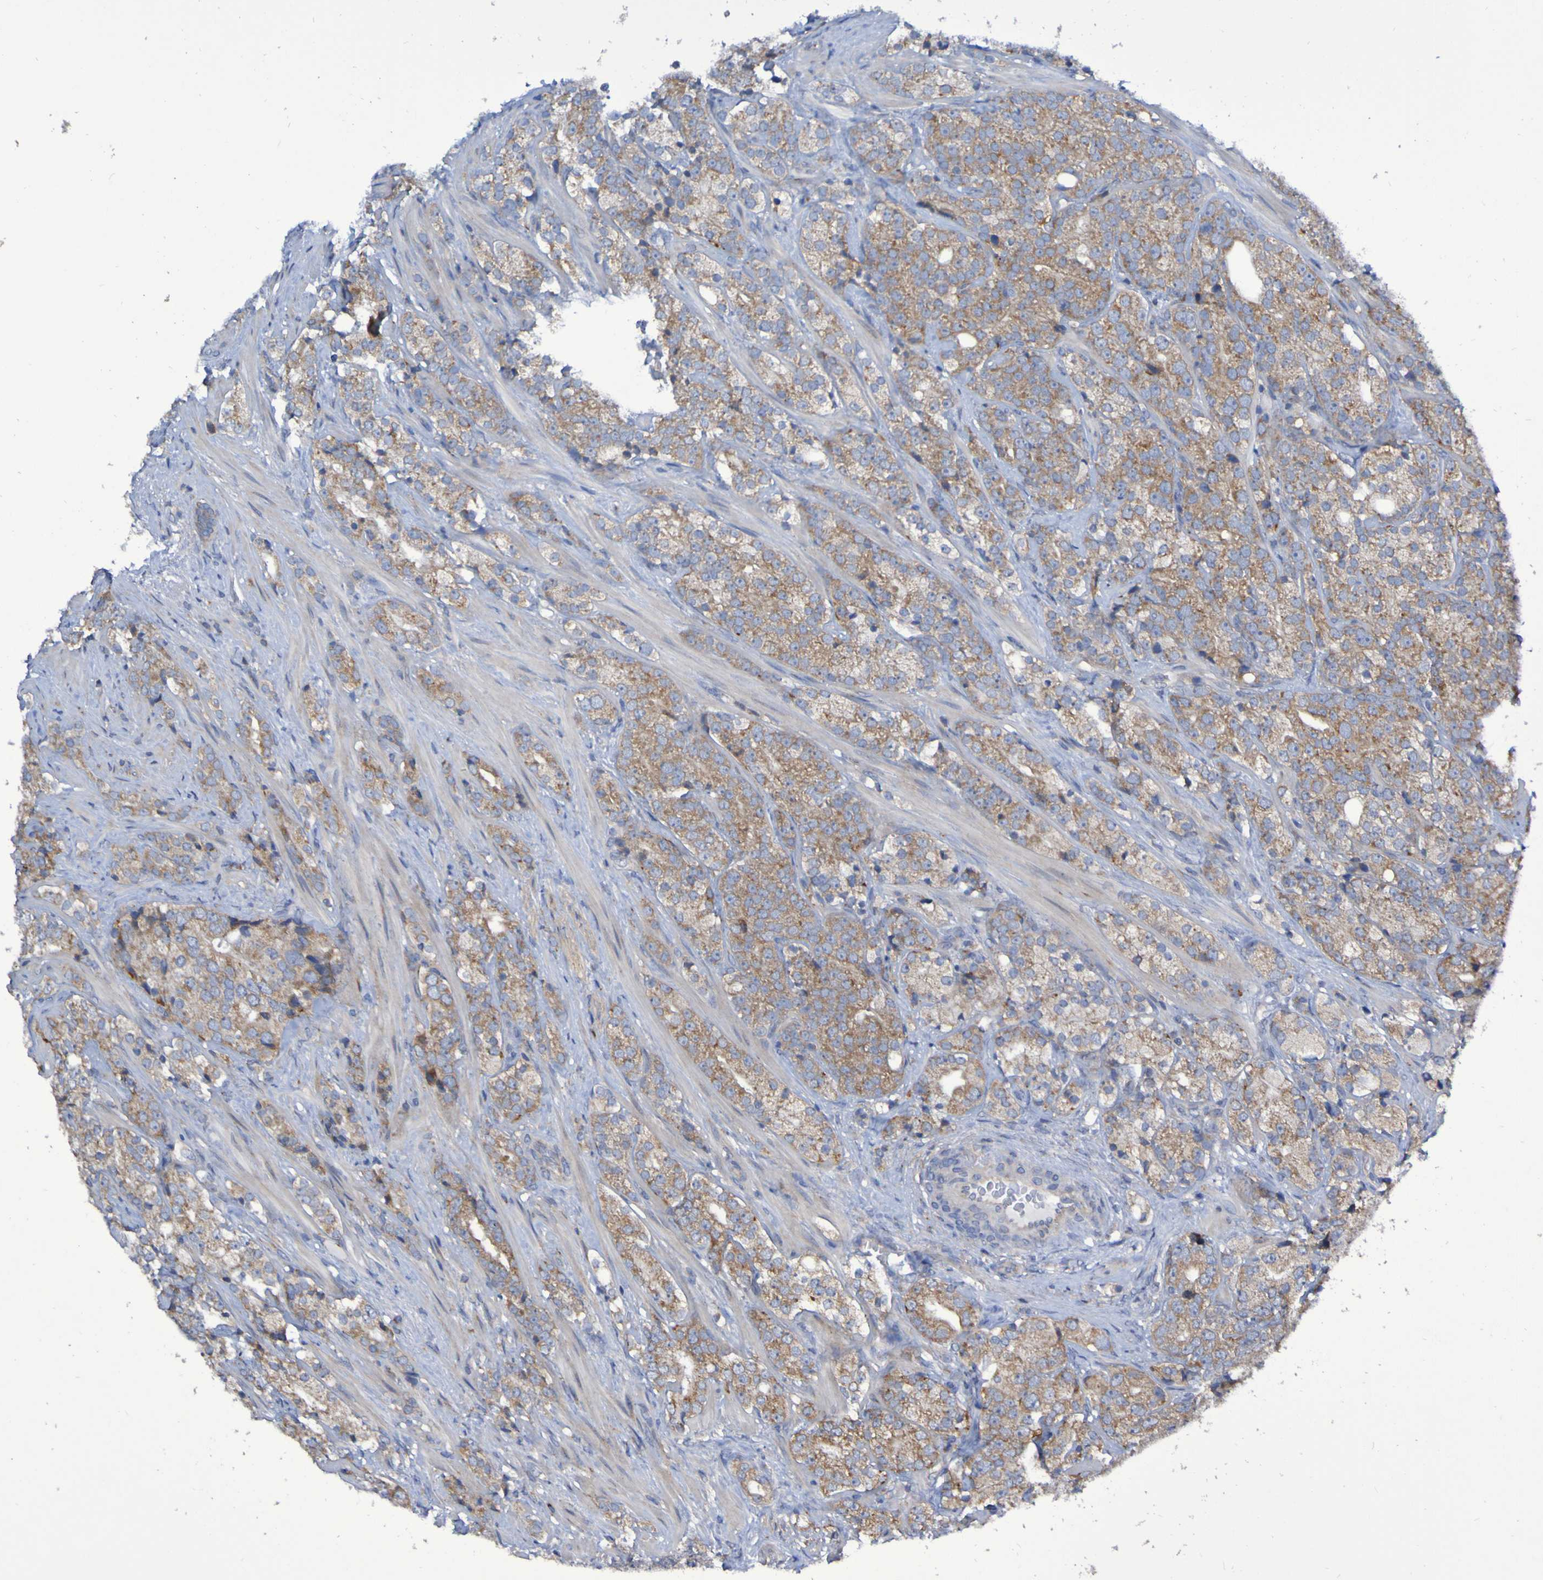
{"staining": {"intensity": "moderate", "quantity": ">75%", "location": "cytoplasmic/membranous"}, "tissue": "prostate cancer", "cell_type": "Tumor cells", "image_type": "cancer", "snomed": [{"axis": "morphology", "description": "Adenocarcinoma, High grade"}, {"axis": "topography", "description": "Prostate"}], "caption": "Protein staining by immunohistochemistry (IHC) displays moderate cytoplasmic/membranous expression in approximately >75% of tumor cells in high-grade adenocarcinoma (prostate).", "gene": "LMBRD2", "patient": {"sex": "male", "age": 71}}